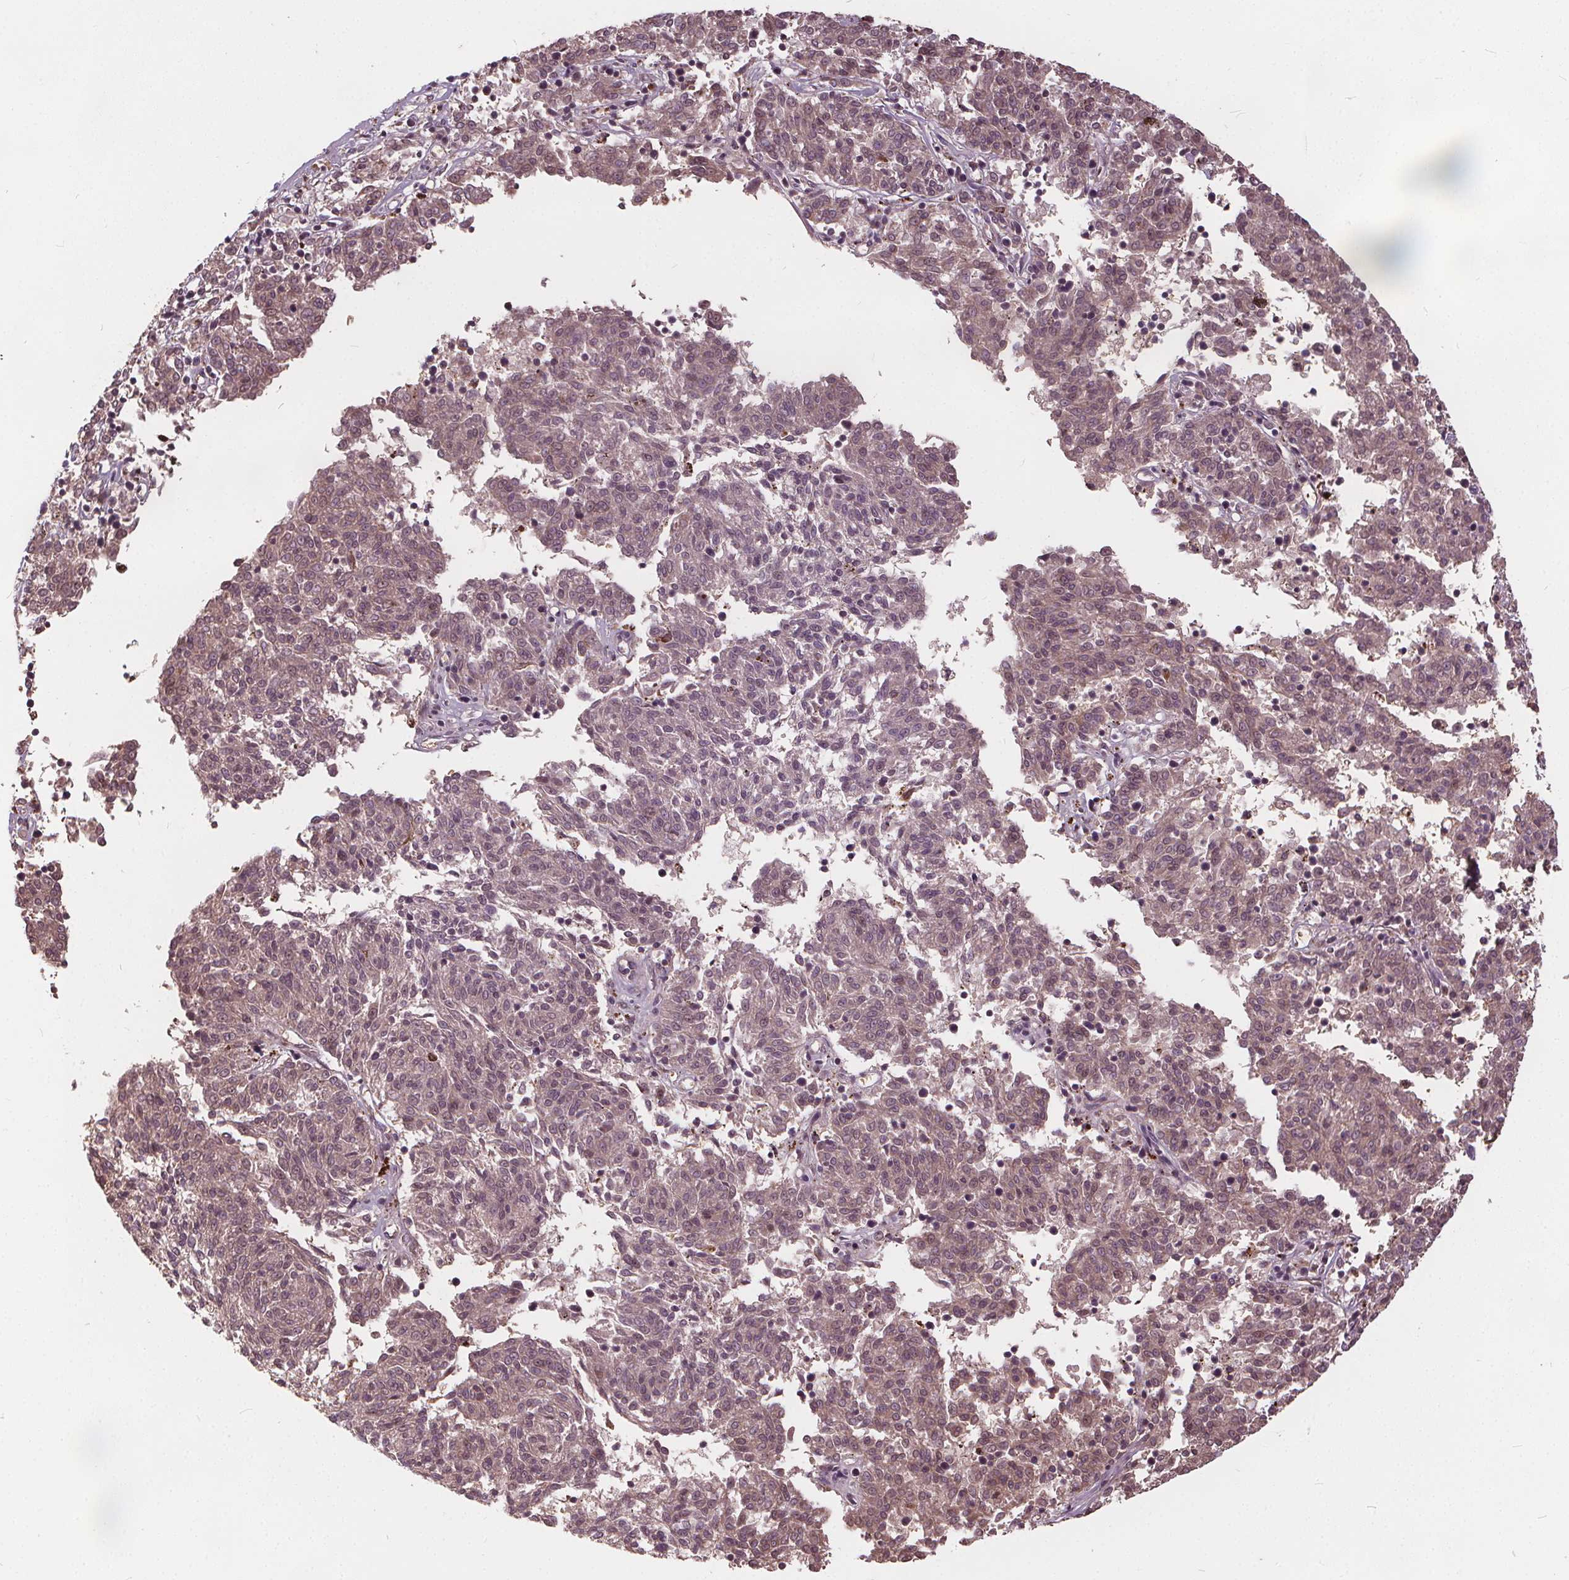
{"staining": {"intensity": "negative", "quantity": "none", "location": "none"}, "tissue": "melanoma", "cell_type": "Tumor cells", "image_type": "cancer", "snomed": [{"axis": "morphology", "description": "Malignant melanoma, NOS"}, {"axis": "topography", "description": "Skin"}], "caption": "DAB immunohistochemical staining of human malignant melanoma shows no significant expression in tumor cells.", "gene": "IPO13", "patient": {"sex": "female", "age": 72}}